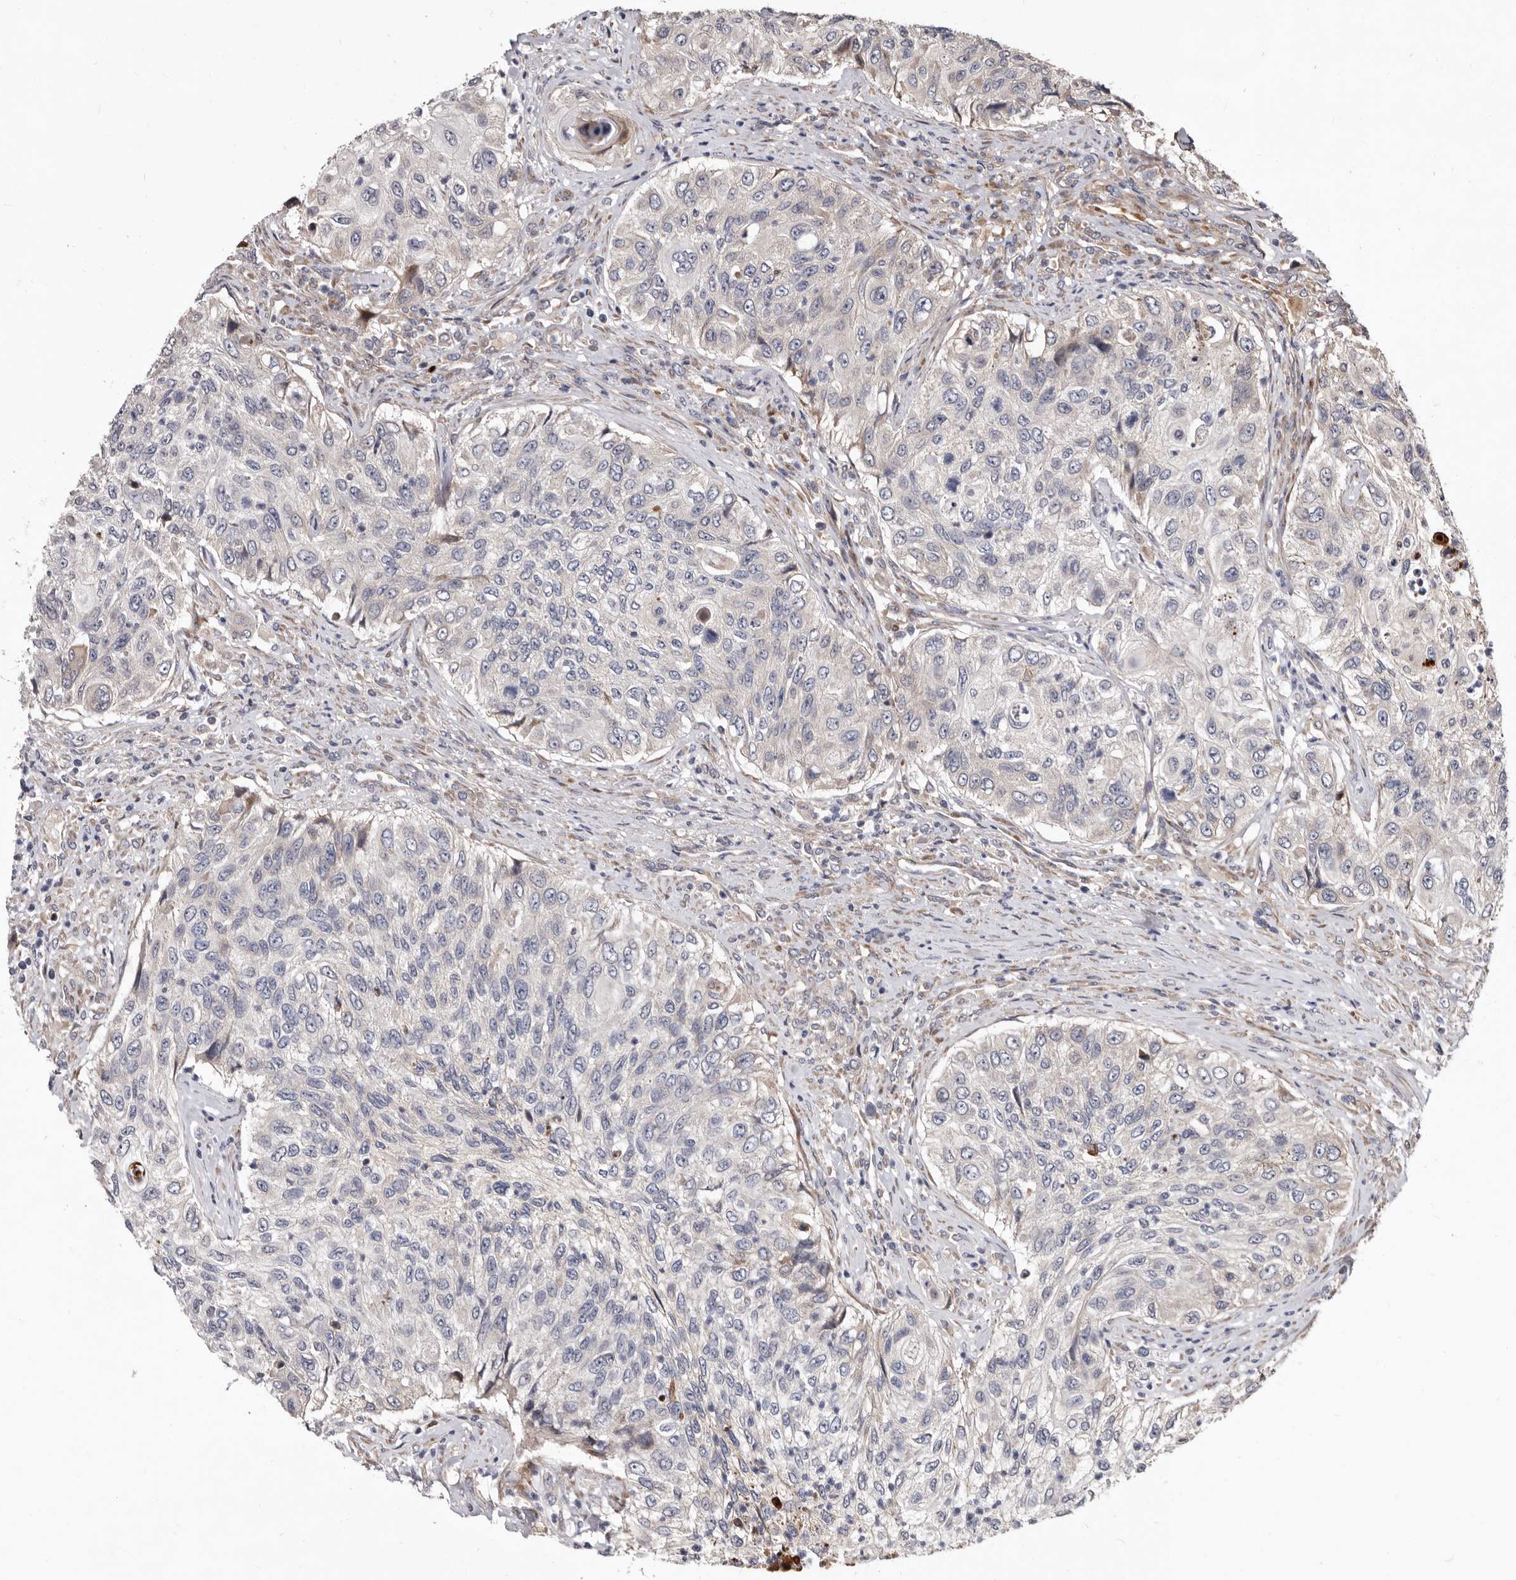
{"staining": {"intensity": "negative", "quantity": "none", "location": "none"}, "tissue": "urothelial cancer", "cell_type": "Tumor cells", "image_type": "cancer", "snomed": [{"axis": "morphology", "description": "Urothelial carcinoma, High grade"}, {"axis": "topography", "description": "Urinary bladder"}], "caption": "Immunohistochemical staining of urothelial cancer reveals no significant positivity in tumor cells.", "gene": "WEE2", "patient": {"sex": "female", "age": 60}}